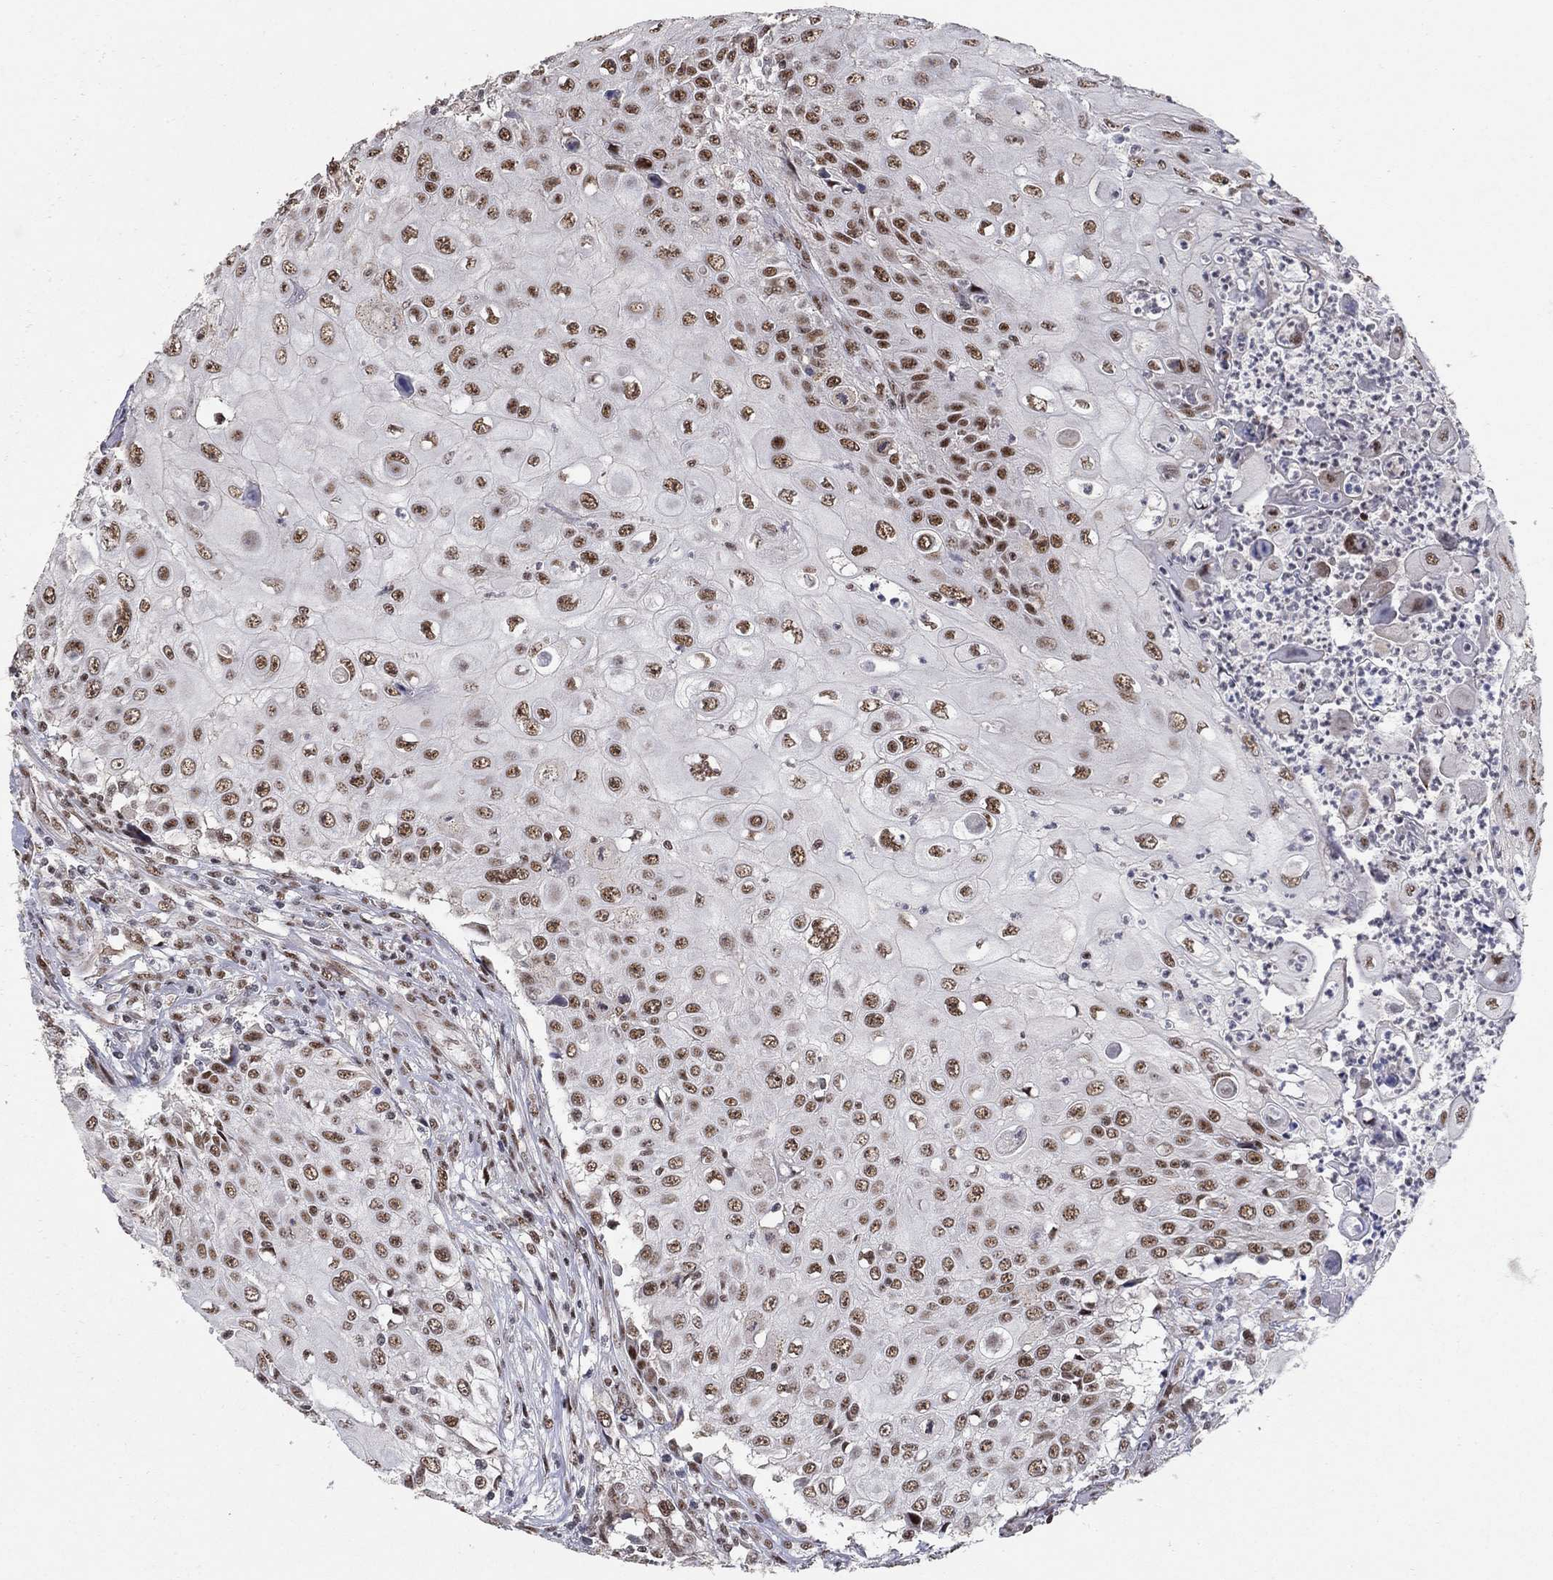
{"staining": {"intensity": "strong", "quantity": ">75%", "location": "nuclear"}, "tissue": "urothelial cancer", "cell_type": "Tumor cells", "image_type": "cancer", "snomed": [{"axis": "morphology", "description": "Urothelial carcinoma, High grade"}, {"axis": "topography", "description": "Urinary bladder"}], "caption": "Immunohistochemical staining of high-grade urothelial carcinoma demonstrates high levels of strong nuclear expression in approximately >75% of tumor cells.", "gene": "PNISR", "patient": {"sex": "female", "age": 79}}